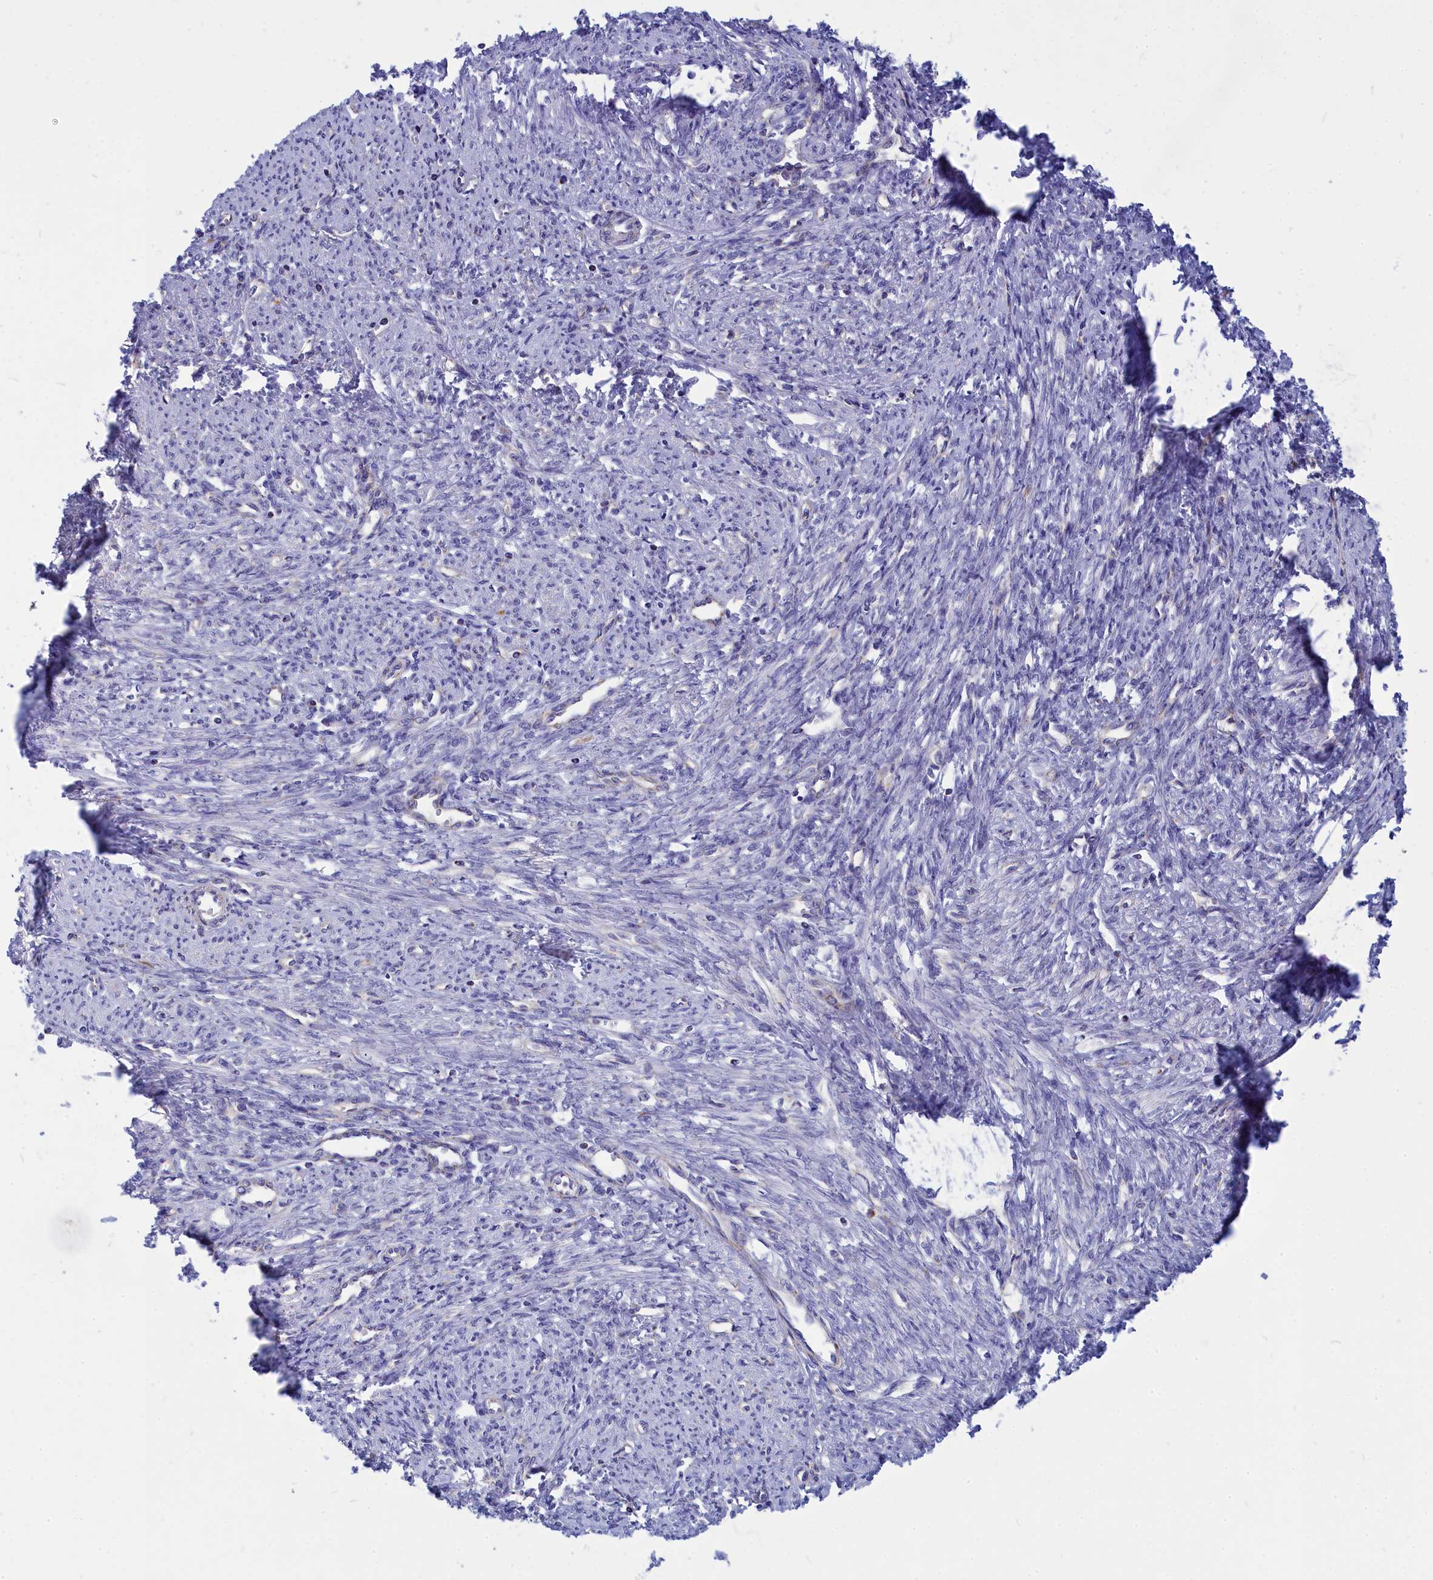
{"staining": {"intensity": "negative", "quantity": "none", "location": "none"}, "tissue": "smooth muscle", "cell_type": "Smooth muscle cells", "image_type": "normal", "snomed": [{"axis": "morphology", "description": "Normal tissue, NOS"}, {"axis": "topography", "description": "Smooth muscle"}, {"axis": "topography", "description": "Uterus"}], "caption": "Image shows no protein expression in smooth muscle cells of normal smooth muscle.", "gene": "CCRL2", "patient": {"sex": "female", "age": 59}}